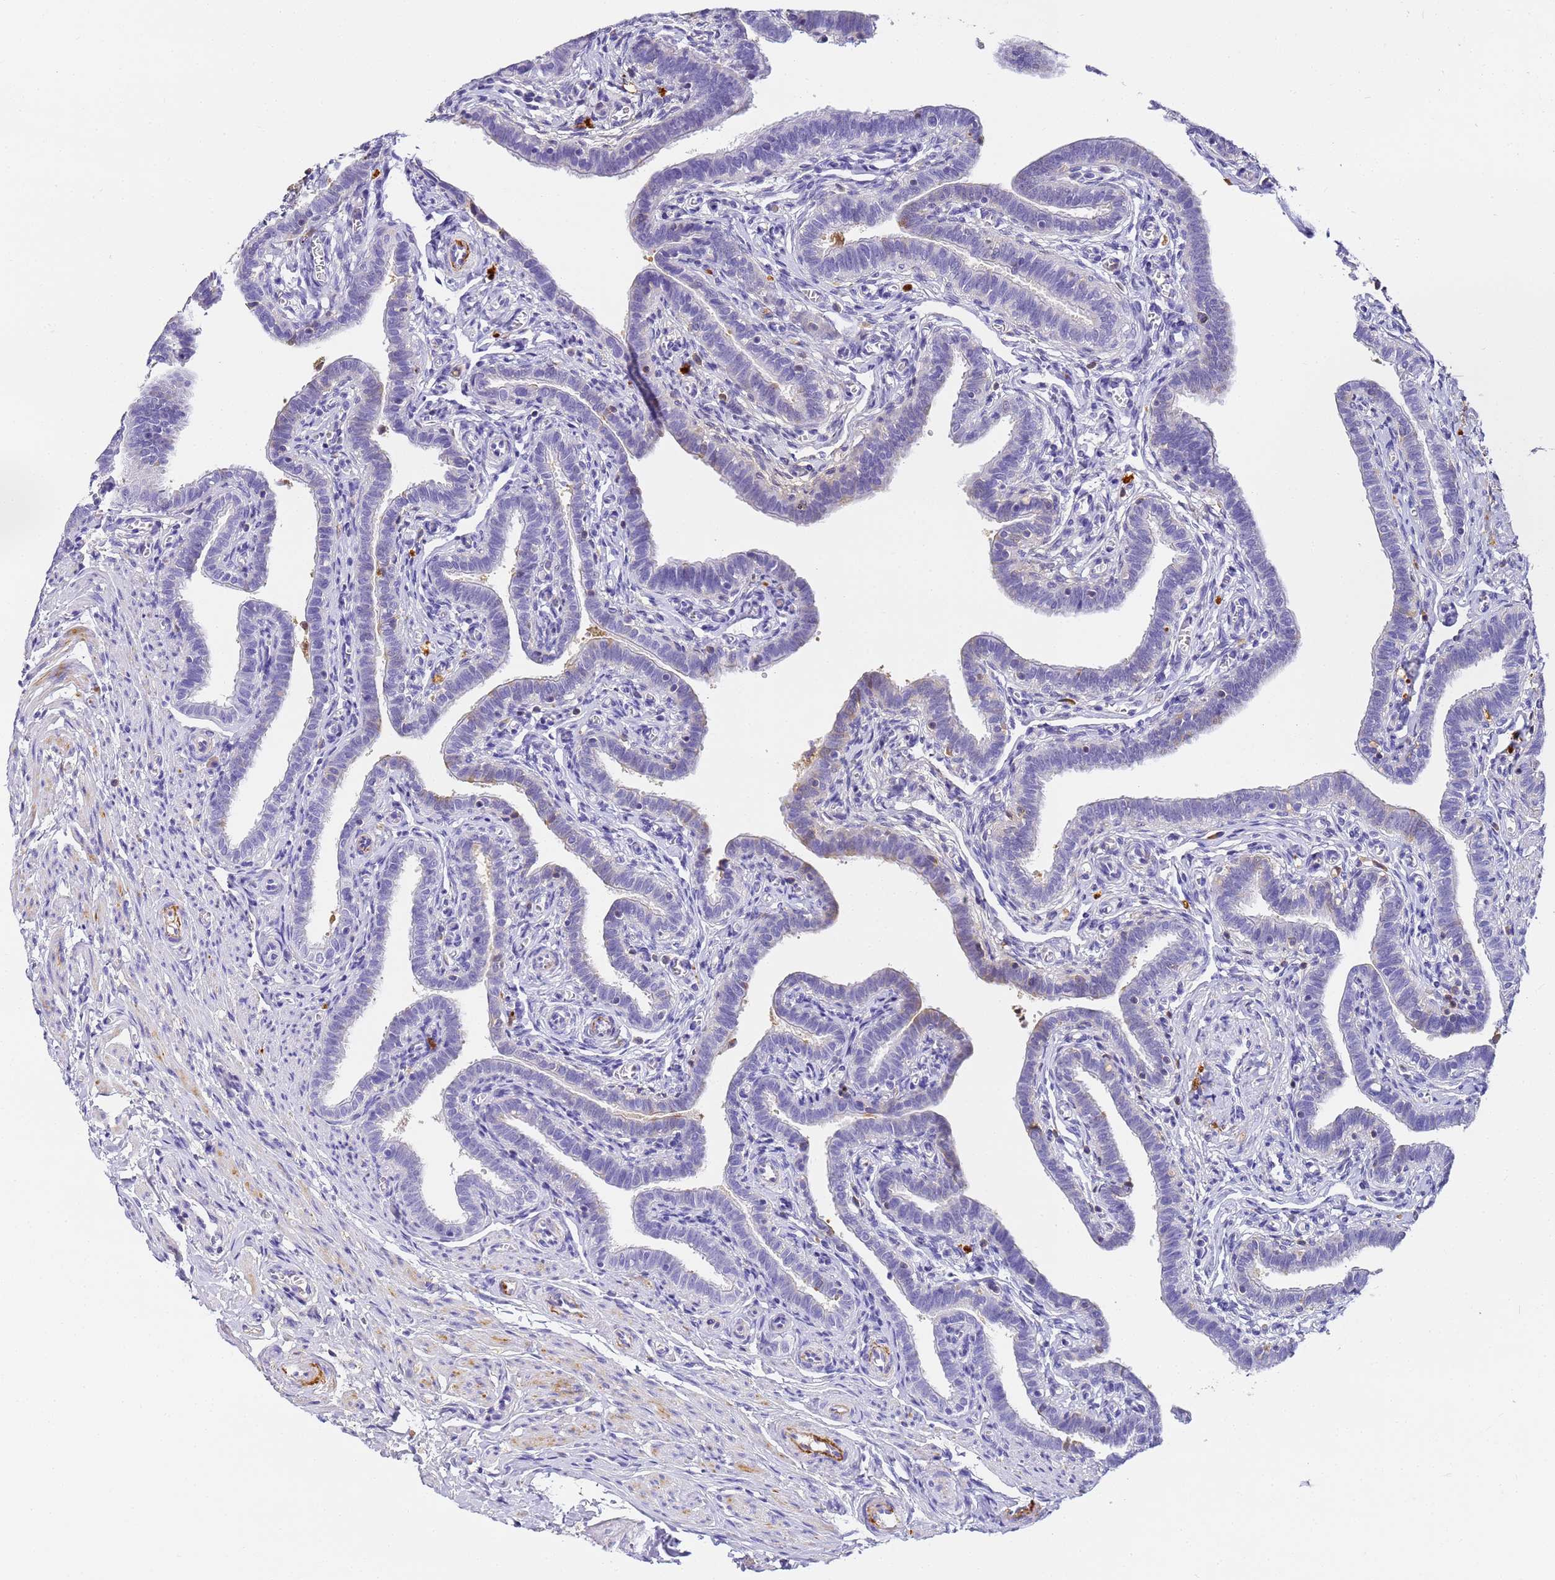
{"staining": {"intensity": "negative", "quantity": "none", "location": "none"}, "tissue": "fallopian tube", "cell_type": "Glandular cells", "image_type": "normal", "snomed": [{"axis": "morphology", "description": "Normal tissue, NOS"}, {"axis": "topography", "description": "Fallopian tube"}], "caption": "IHC of benign human fallopian tube demonstrates no expression in glandular cells. Nuclei are stained in blue.", "gene": "CFHR1", "patient": {"sex": "female", "age": 36}}